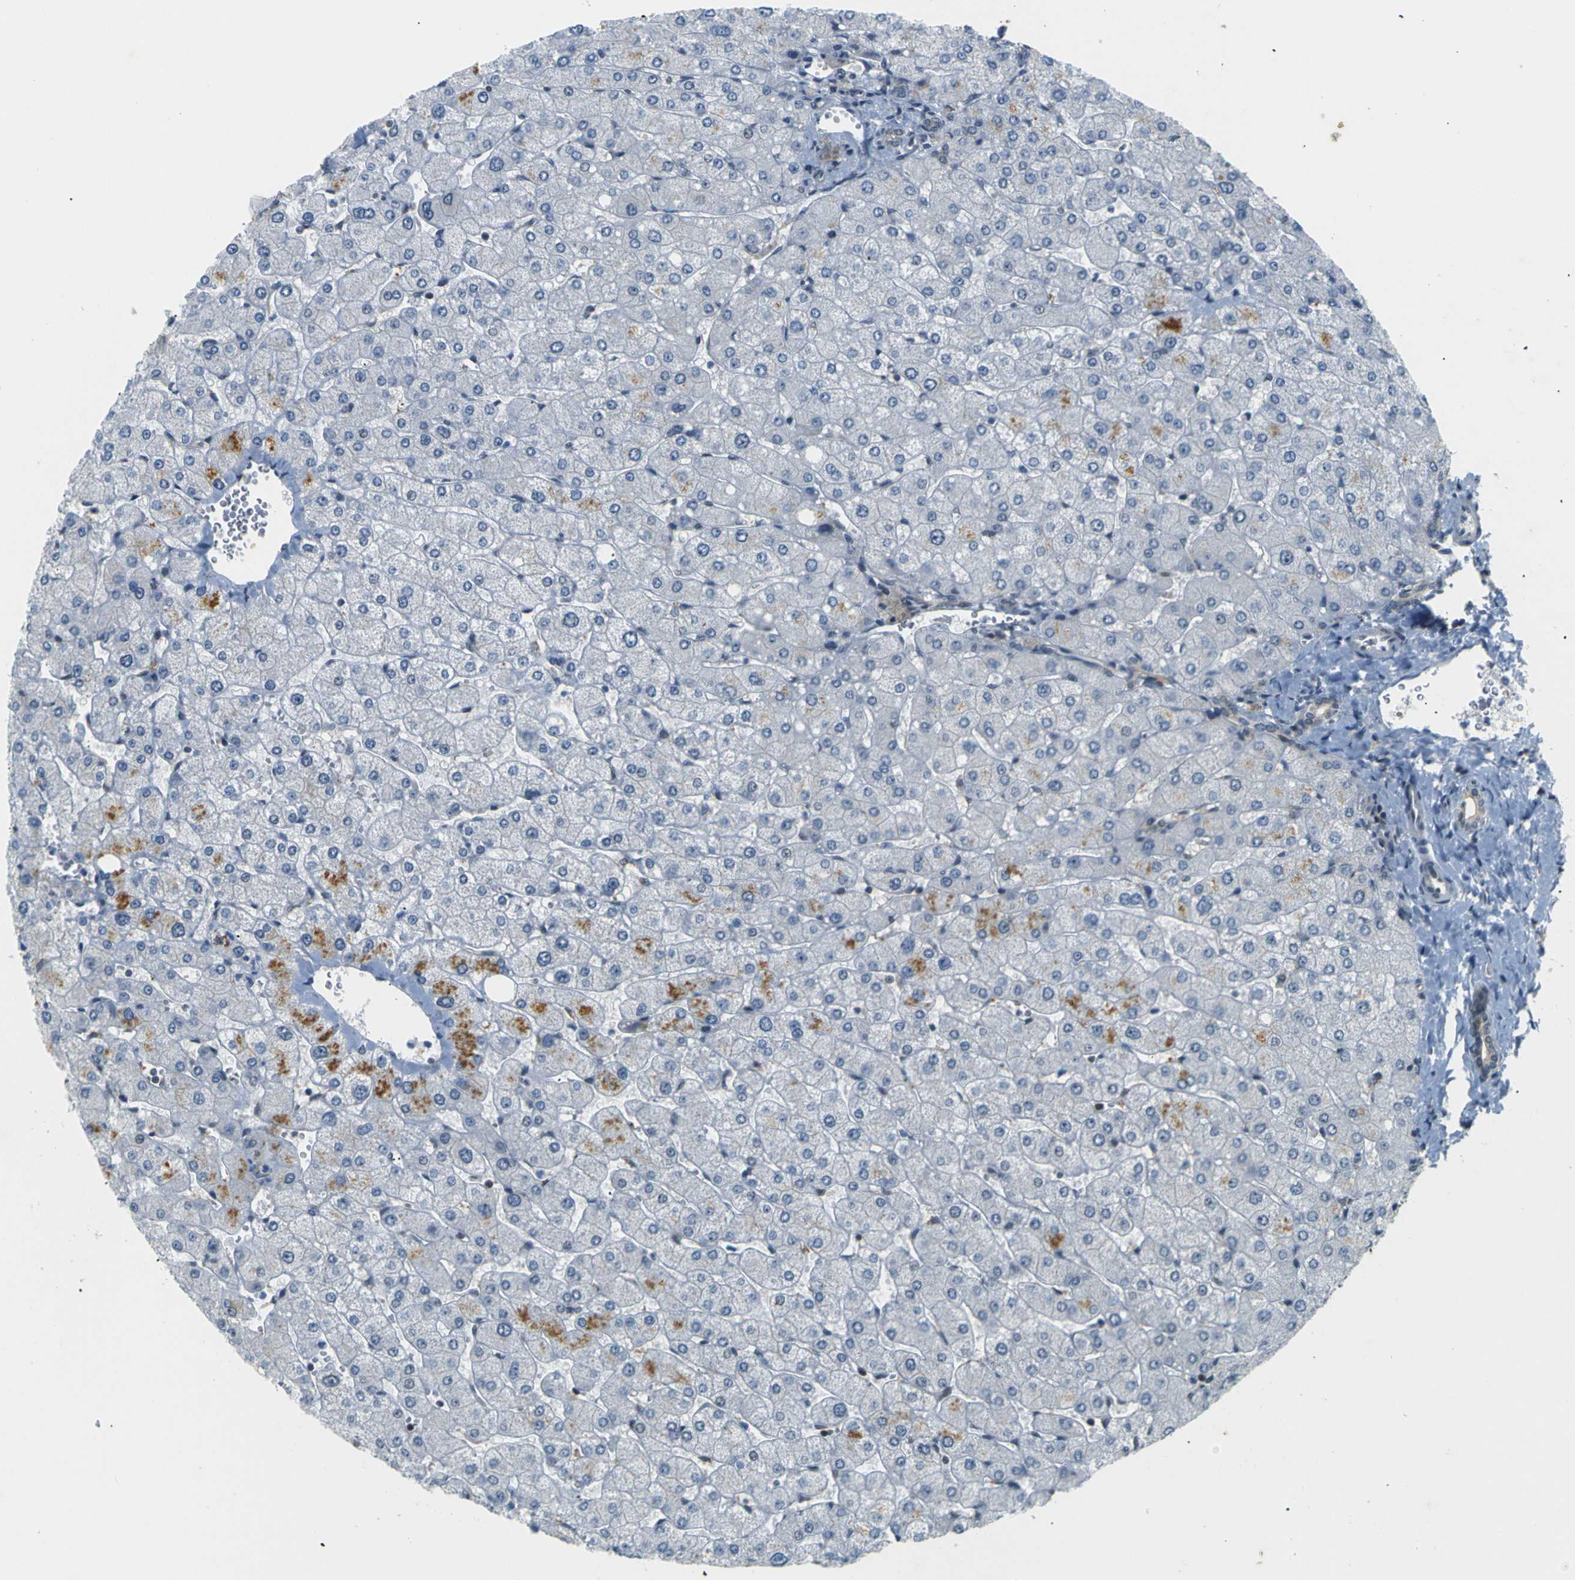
{"staining": {"intensity": "weak", "quantity": "<25%", "location": "cytoplasmic/membranous"}, "tissue": "liver", "cell_type": "Cholangiocytes", "image_type": "normal", "snomed": [{"axis": "morphology", "description": "Normal tissue, NOS"}, {"axis": "topography", "description": "Liver"}], "caption": "Immunohistochemical staining of normal liver reveals no significant staining in cholangiocytes.", "gene": "SKP1", "patient": {"sex": "male", "age": 55}}